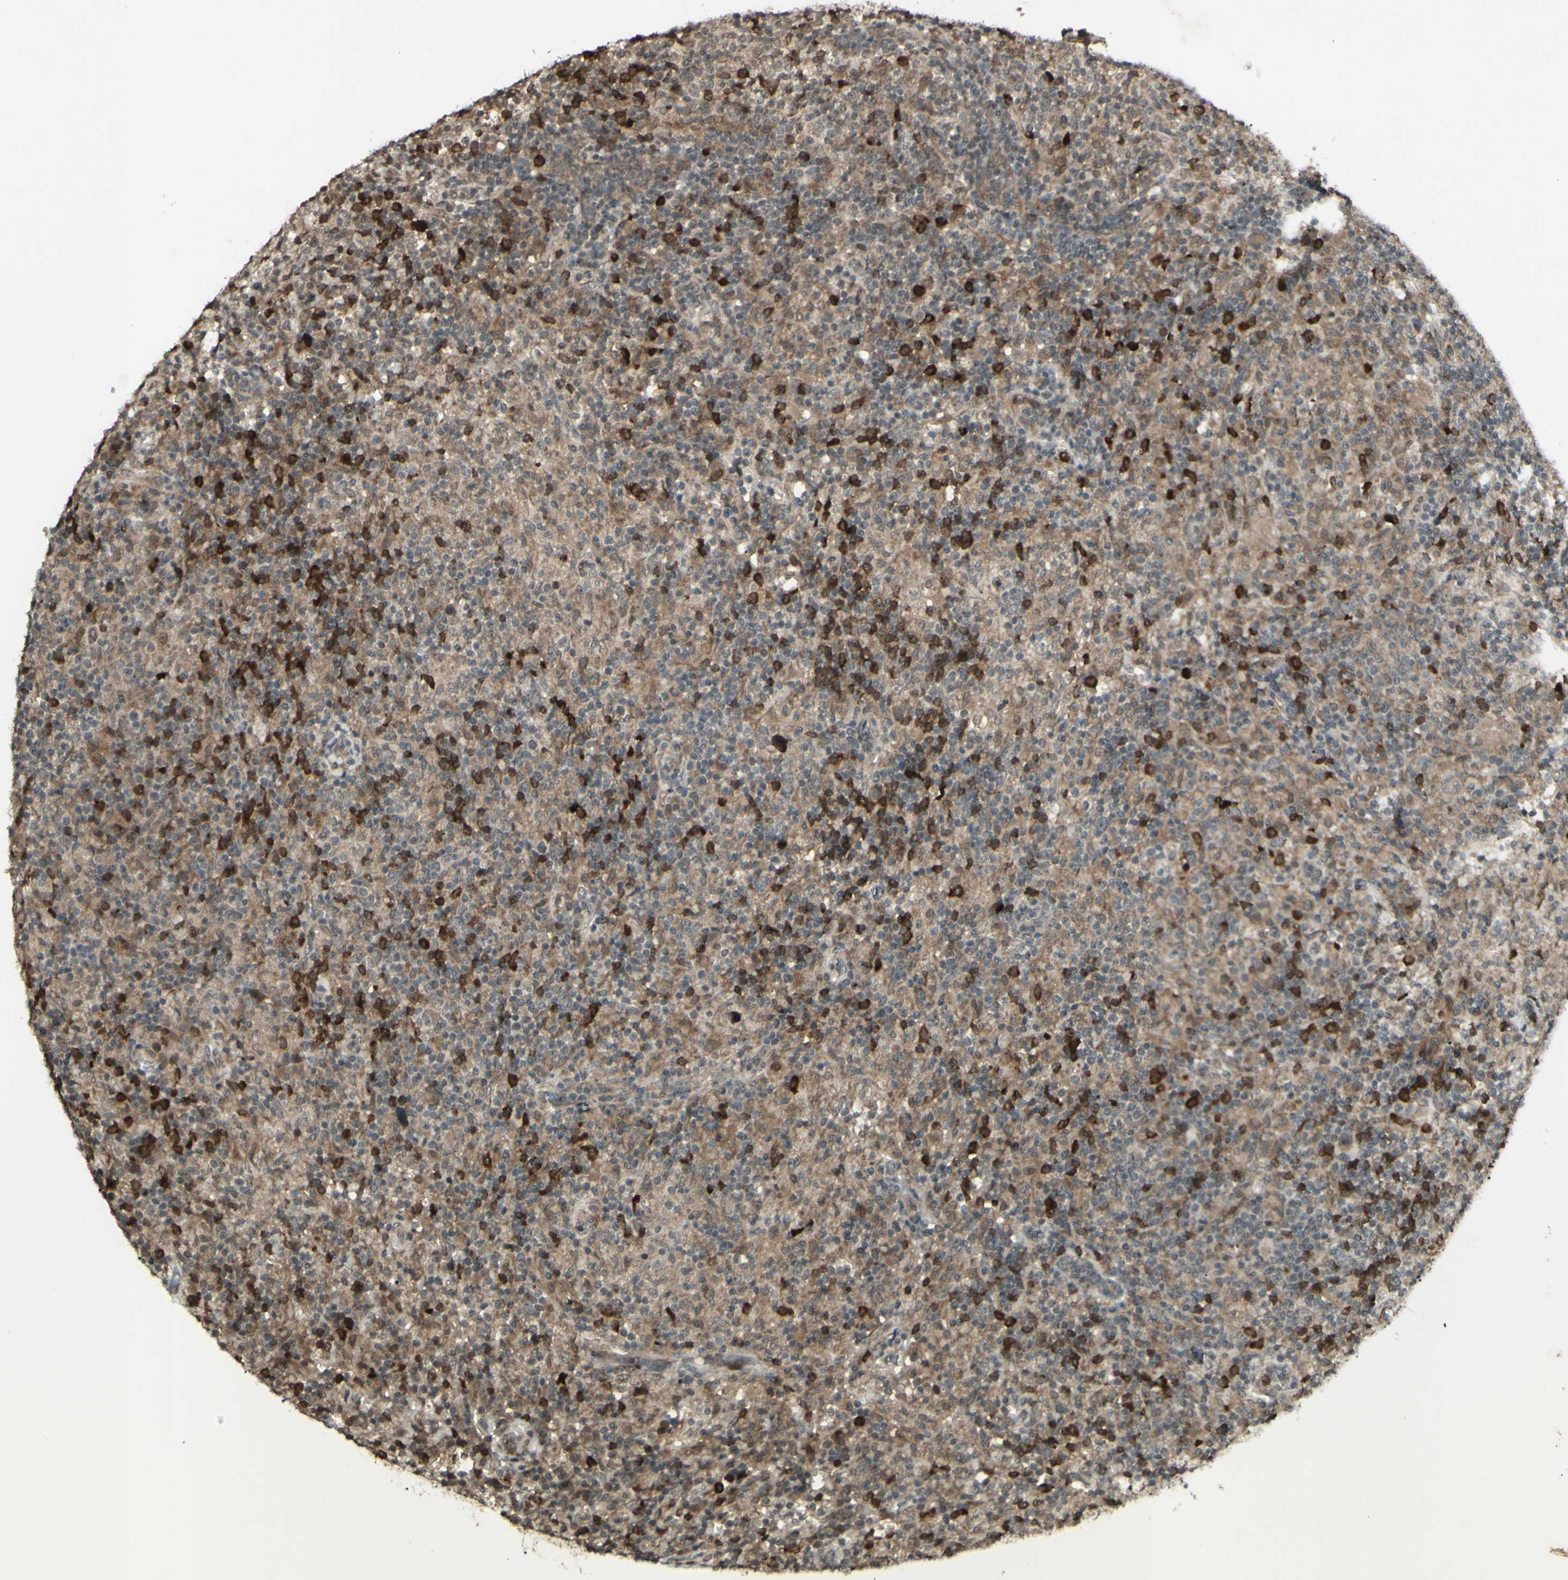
{"staining": {"intensity": "moderate", "quantity": ">75%", "location": "cytoplasmic/membranous"}, "tissue": "lymphoma", "cell_type": "Tumor cells", "image_type": "cancer", "snomed": [{"axis": "morphology", "description": "Hodgkin's disease, NOS"}, {"axis": "topography", "description": "Lymph node"}], "caption": "The image demonstrates immunohistochemical staining of lymphoma. There is moderate cytoplasmic/membranous expression is seen in about >75% of tumor cells.", "gene": "BLNK", "patient": {"sex": "male", "age": 70}}